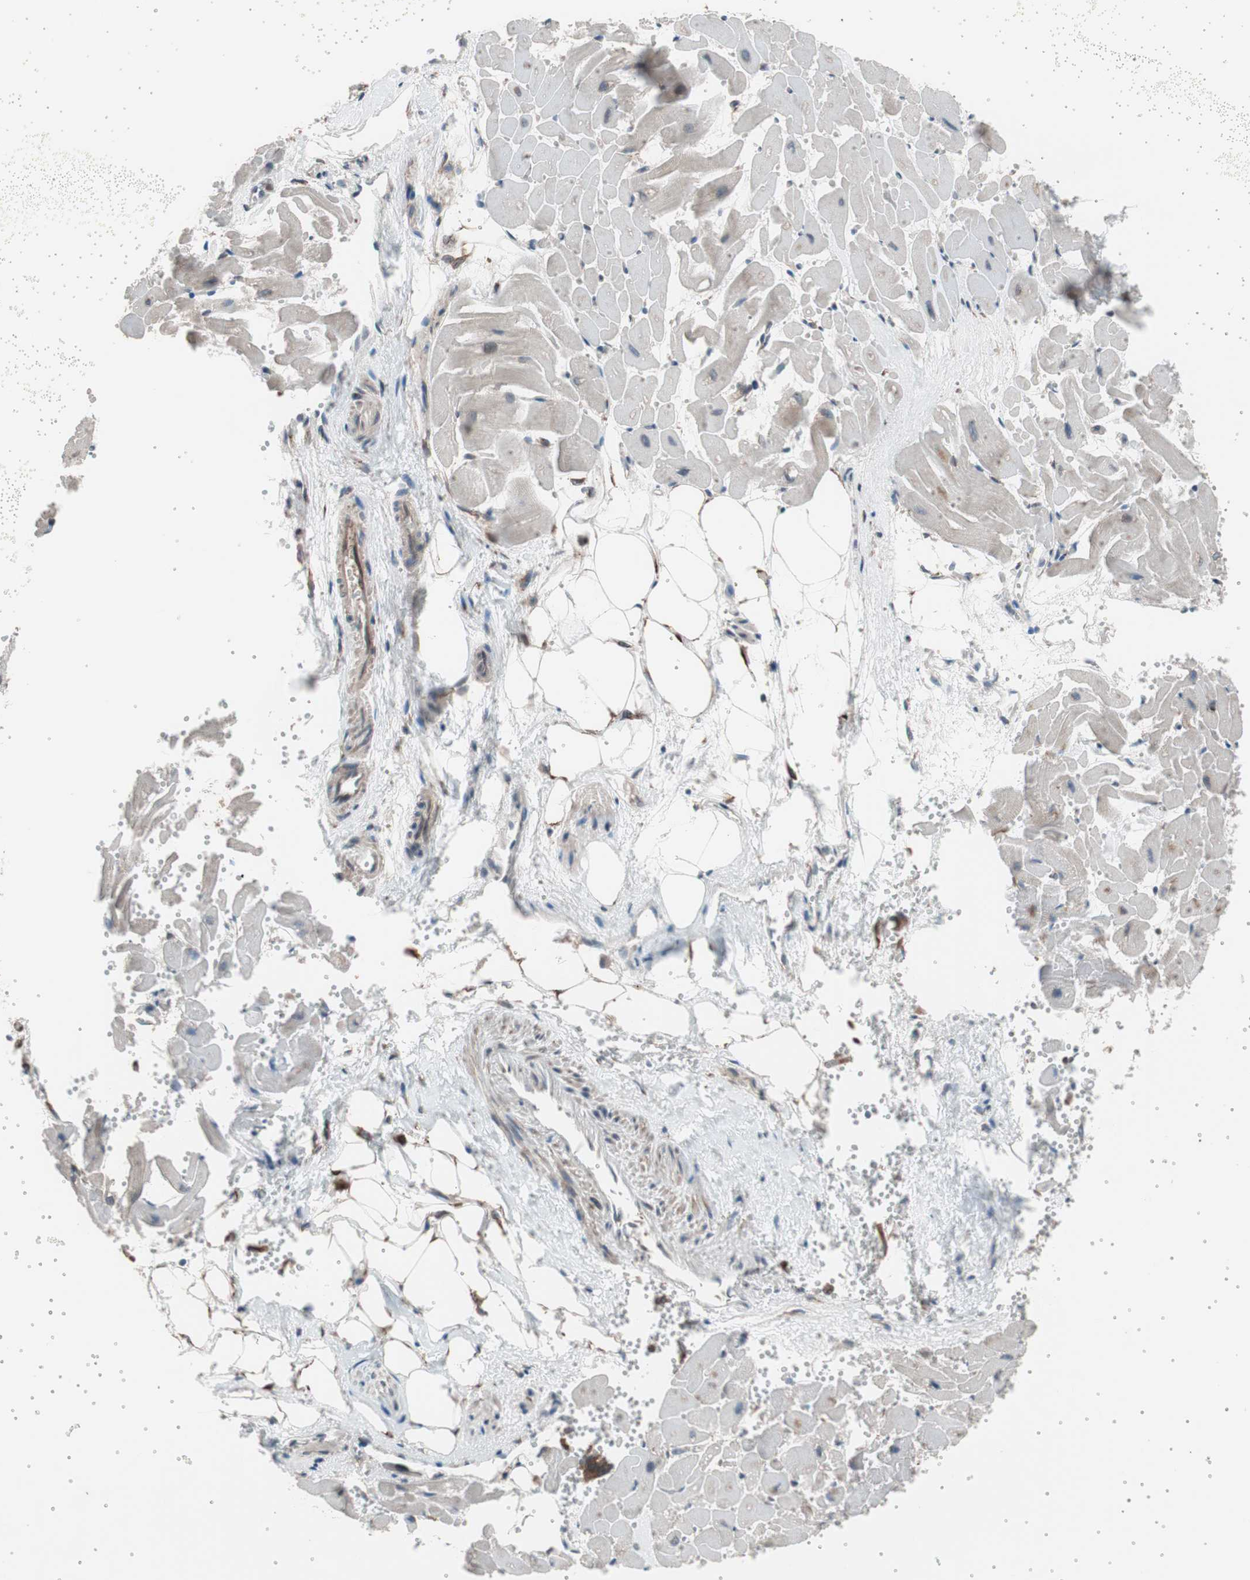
{"staining": {"intensity": "weak", "quantity": "<25%", "location": "nuclear"}, "tissue": "heart muscle", "cell_type": "Cardiomyocytes", "image_type": "normal", "snomed": [{"axis": "morphology", "description": "Normal tissue, NOS"}, {"axis": "topography", "description": "Heart"}], "caption": "This micrograph is of unremarkable heart muscle stained with immunohistochemistry to label a protein in brown with the nuclei are counter-stained blue. There is no staining in cardiomyocytes.", "gene": "SEC31A", "patient": {"sex": "female", "age": 19}}